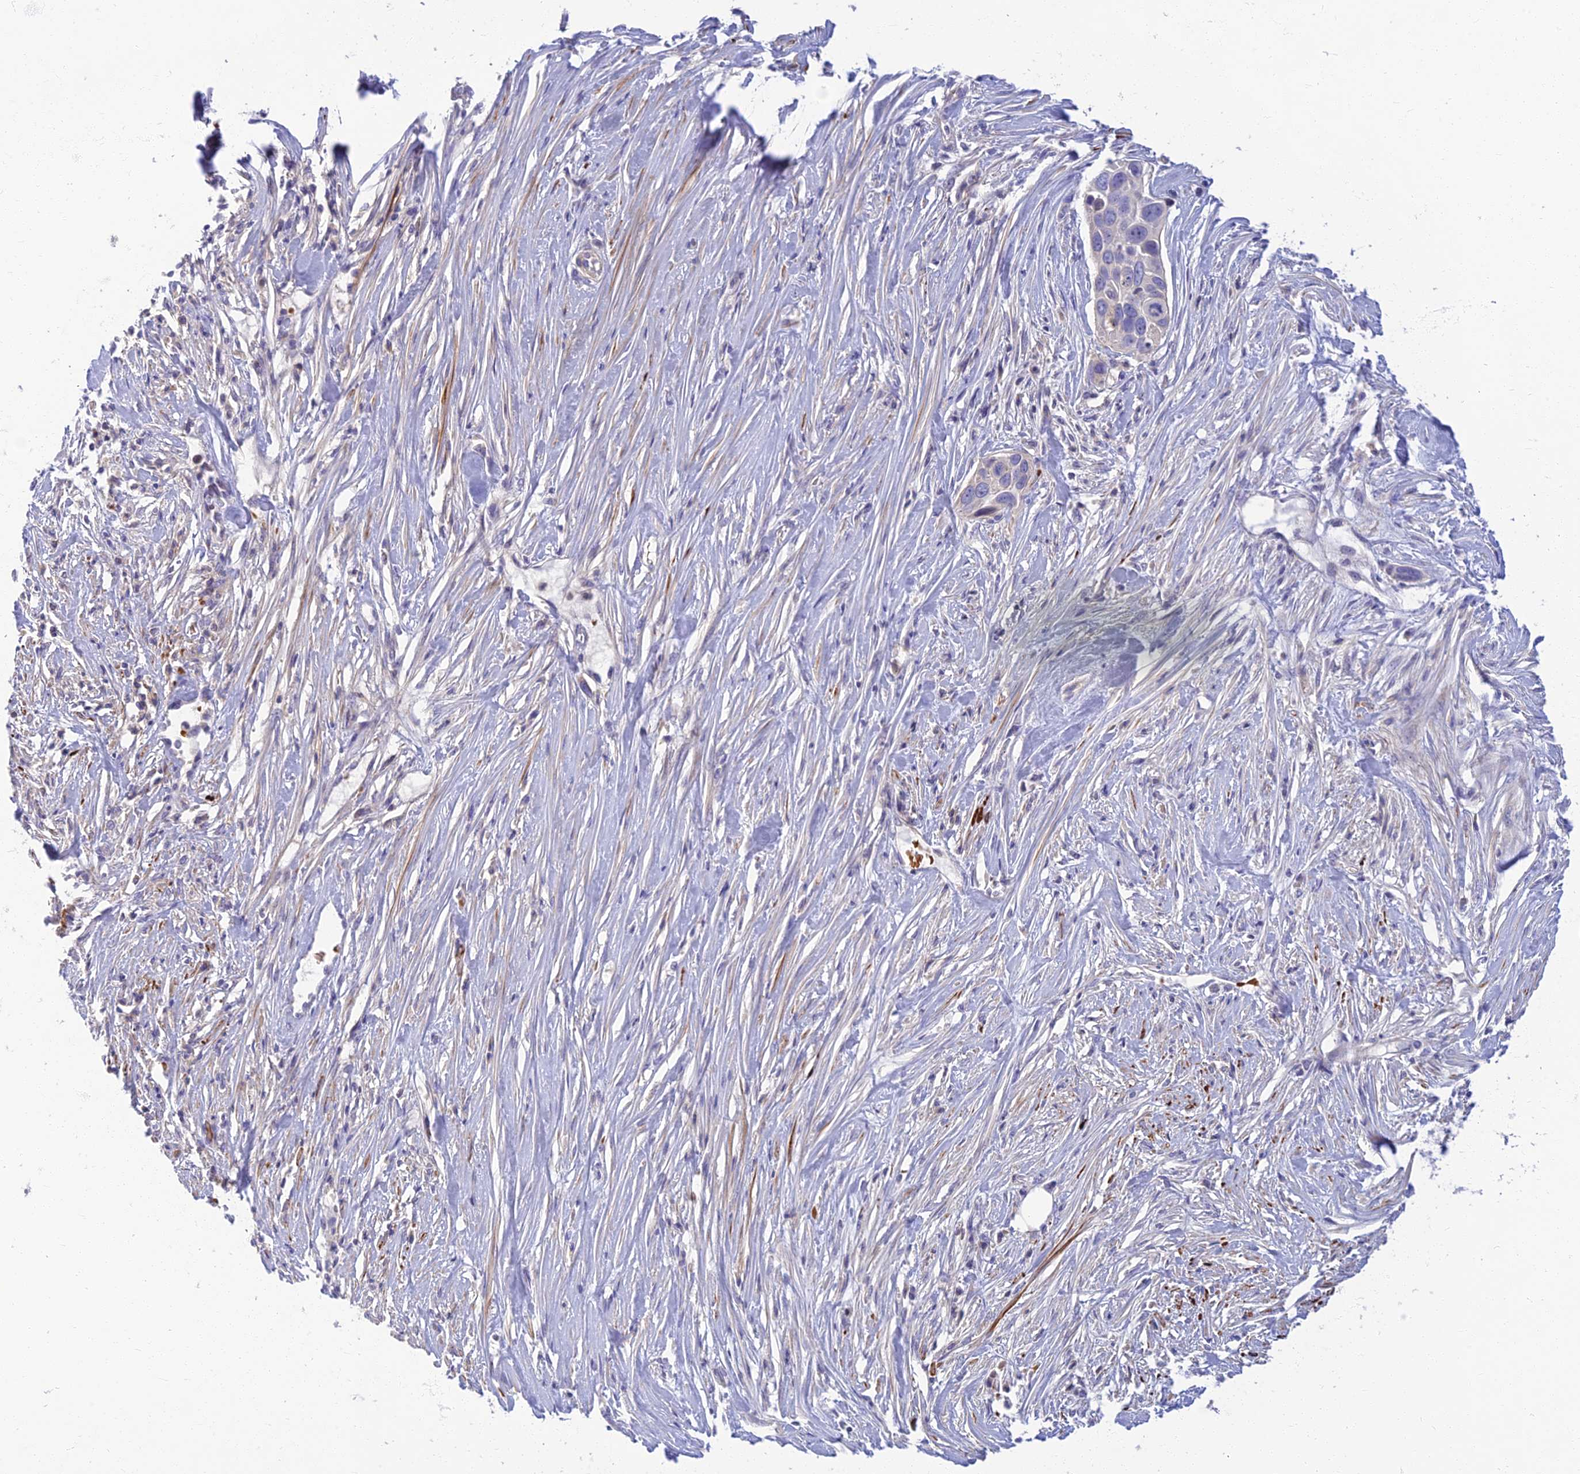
{"staining": {"intensity": "negative", "quantity": "none", "location": "none"}, "tissue": "pancreatic cancer", "cell_type": "Tumor cells", "image_type": "cancer", "snomed": [{"axis": "morphology", "description": "Adenocarcinoma, NOS"}, {"axis": "topography", "description": "Pancreas"}], "caption": "IHC photomicrograph of pancreatic adenocarcinoma stained for a protein (brown), which reveals no expression in tumor cells.", "gene": "CLIP4", "patient": {"sex": "female", "age": 60}}